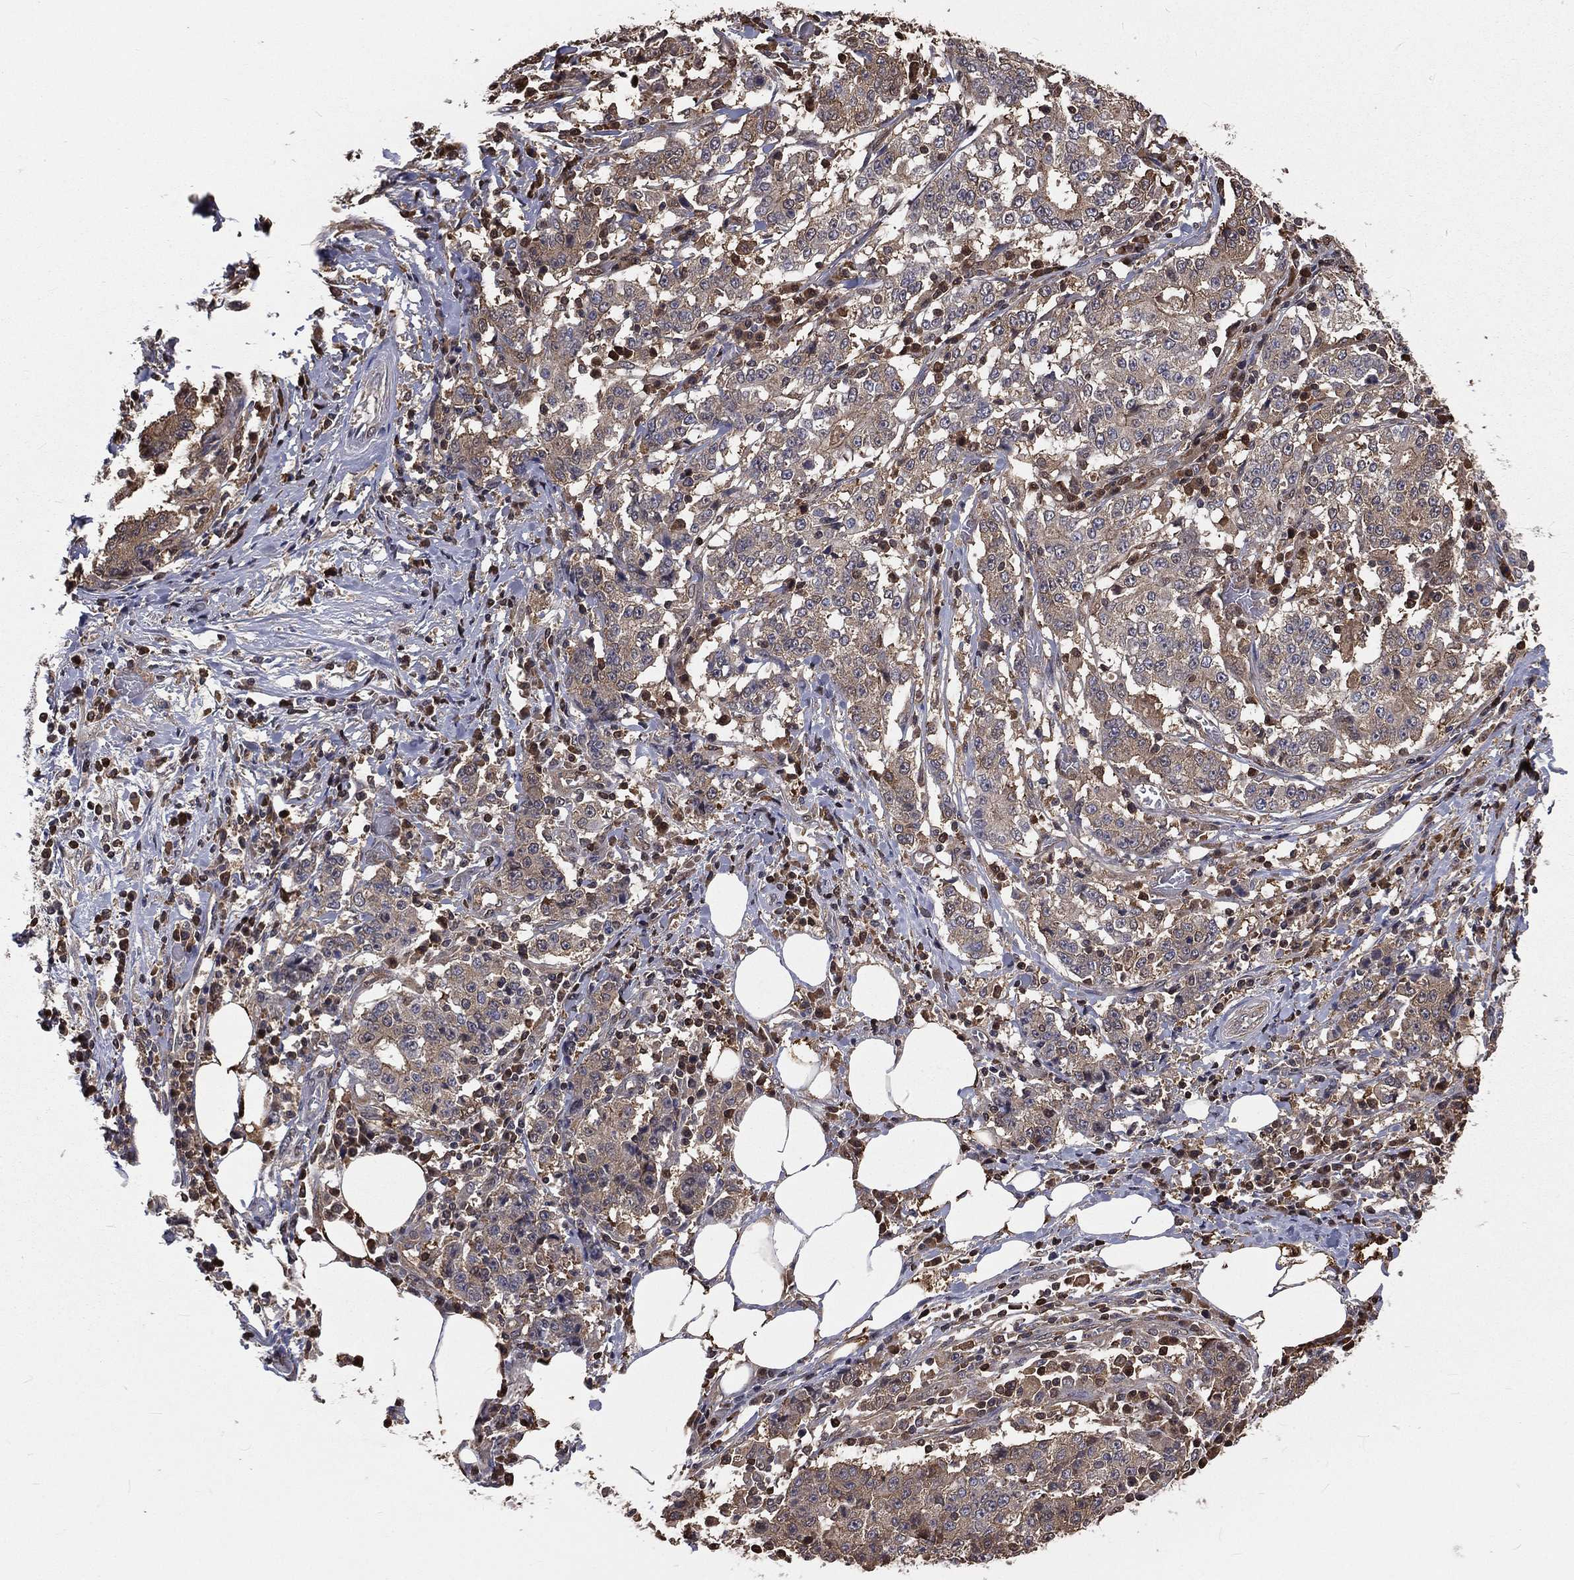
{"staining": {"intensity": "weak", "quantity": ">75%", "location": "cytoplasmic/membranous"}, "tissue": "stomach cancer", "cell_type": "Tumor cells", "image_type": "cancer", "snomed": [{"axis": "morphology", "description": "Adenocarcinoma, NOS"}, {"axis": "topography", "description": "Stomach"}], "caption": "Weak cytoplasmic/membranous staining for a protein is present in approximately >75% of tumor cells of stomach cancer (adenocarcinoma) using immunohistochemistry.", "gene": "TBC1D2", "patient": {"sex": "male", "age": 59}}